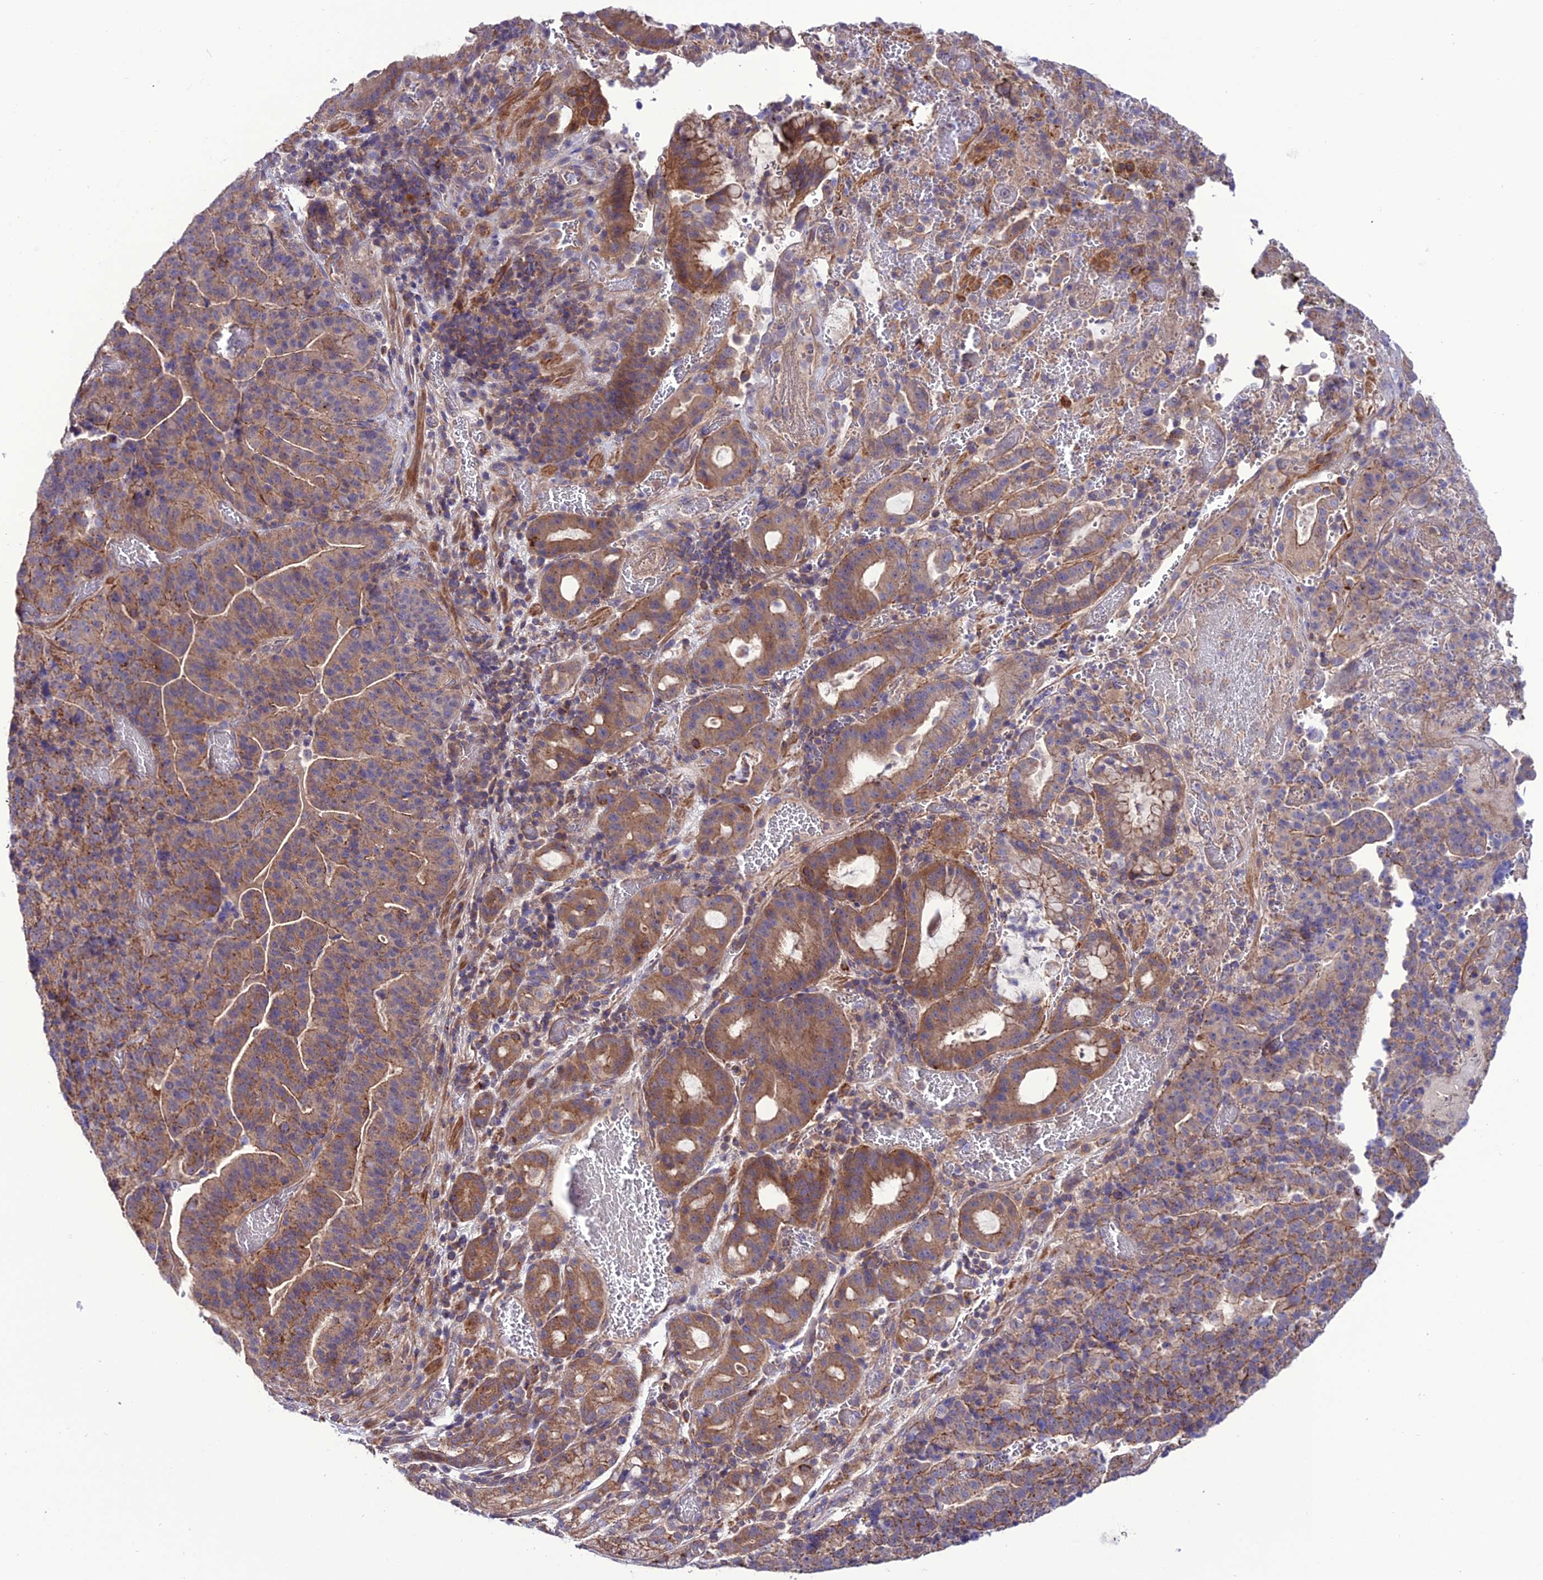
{"staining": {"intensity": "moderate", "quantity": ">75%", "location": "cytoplasmic/membranous"}, "tissue": "stomach cancer", "cell_type": "Tumor cells", "image_type": "cancer", "snomed": [{"axis": "morphology", "description": "Adenocarcinoma, NOS"}, {"axis": "topography", "description": "Stomach"}], "caption": "This histopathology image shows immunohistochemistry (IHC) staining of human stomach cancer (adenocarcinoma), with medium moderate cytoplasmic/membranous positivity in about >75% of tumor cells.", "gene": "PPIL3", "patient": {"sex": "male", "age": 48}}